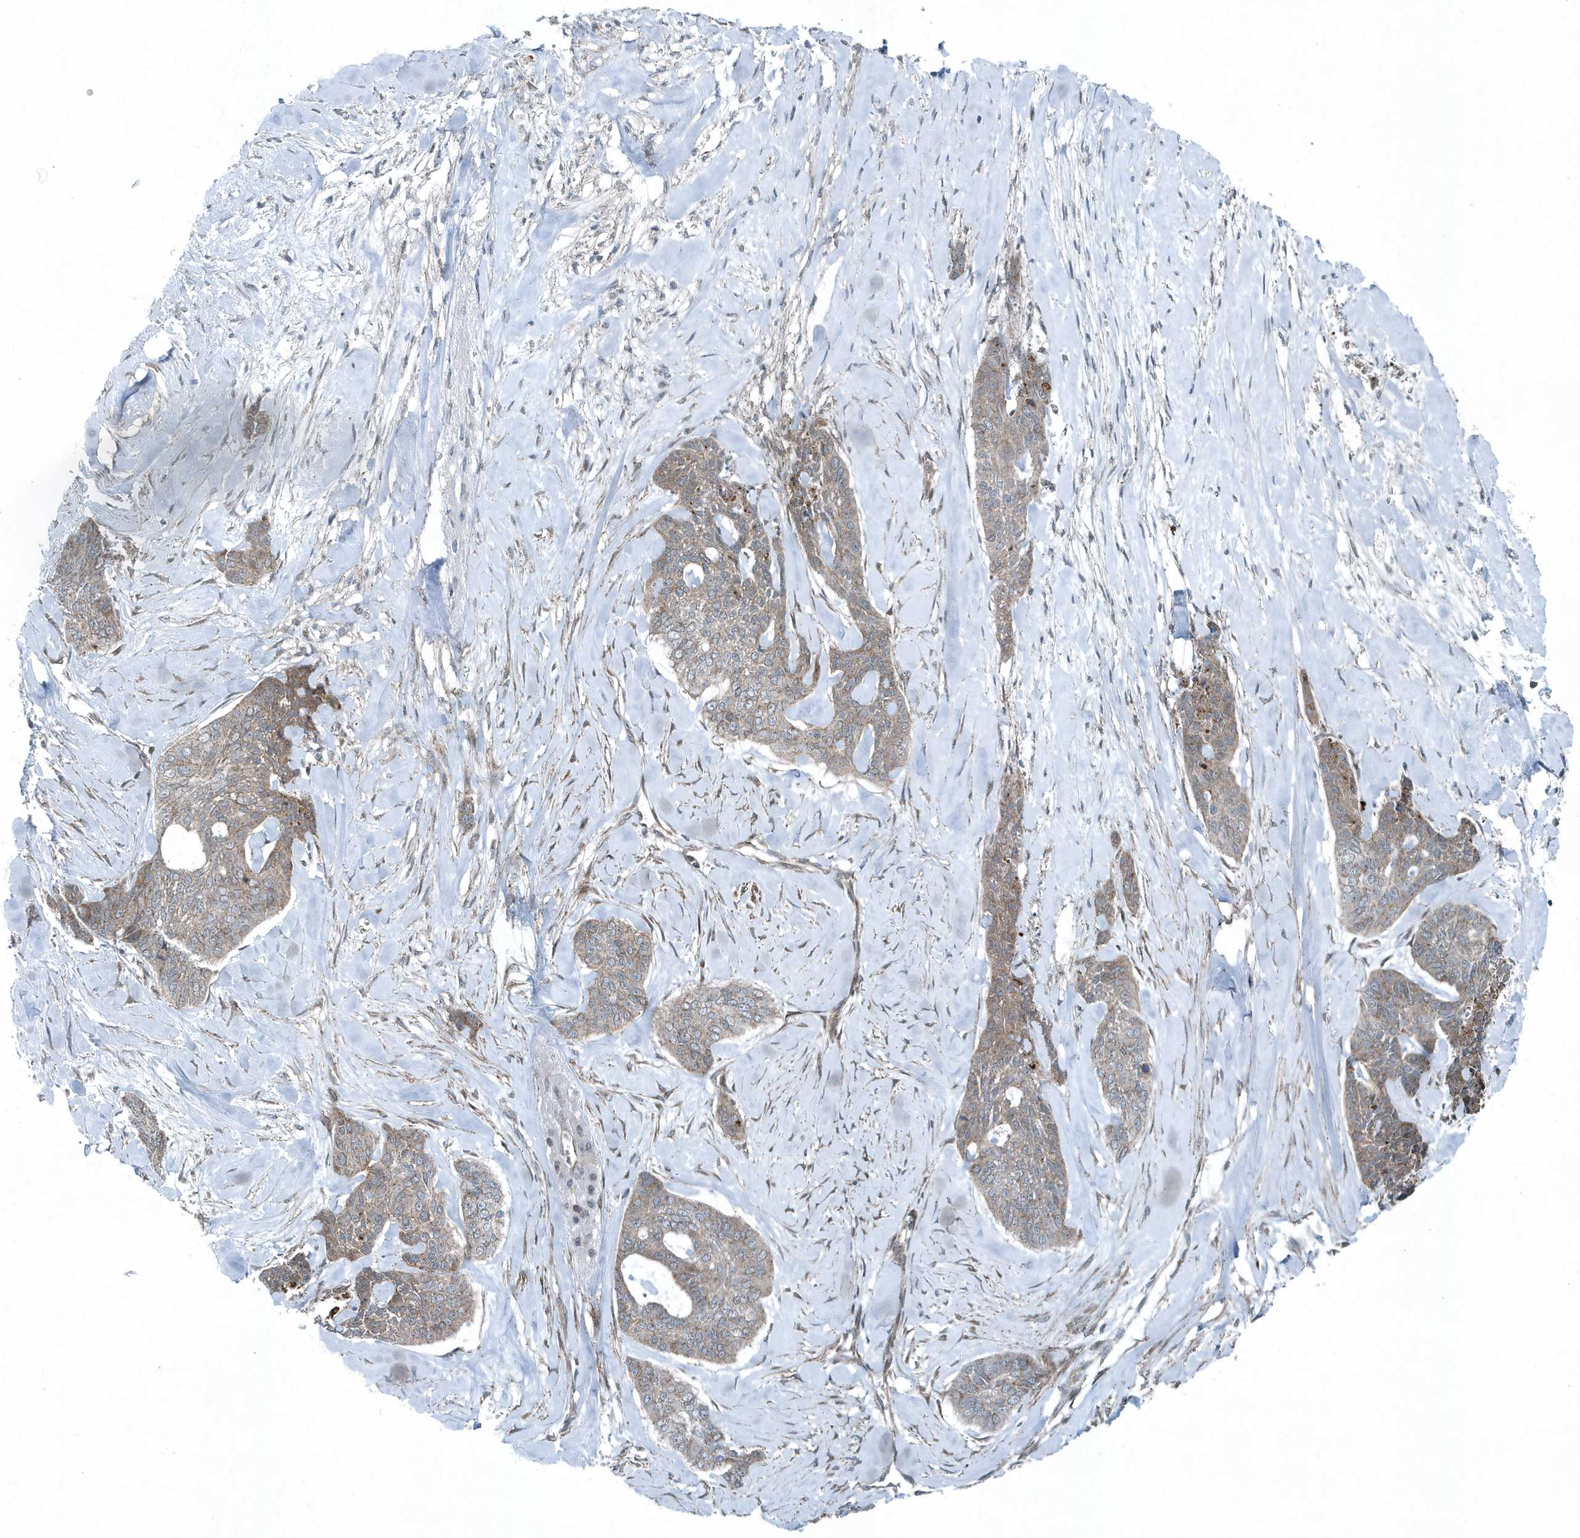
{"staining": {"intensity": "weak", "quantity": "25%-75%", "location": "cytoplasmic/membranous"}, "tissue": "skin cancer", "cell_type": "Tumor cells", "image_type": "cancer", "snomed": [{"axis": "morphology", "description": "Basal cell carcinoma"}, {"axis": "topography", "description": "Skin"}], "caption": "A high-resolution histopathology image shows immunohistochemistry (IHC) staining of skin cancer, which reveals weak cytoplasmic/membranous expression in about 25%-75% of tumor cells.", "gene": "GCC2", "patient": {"sex": "female", "age": 64}}